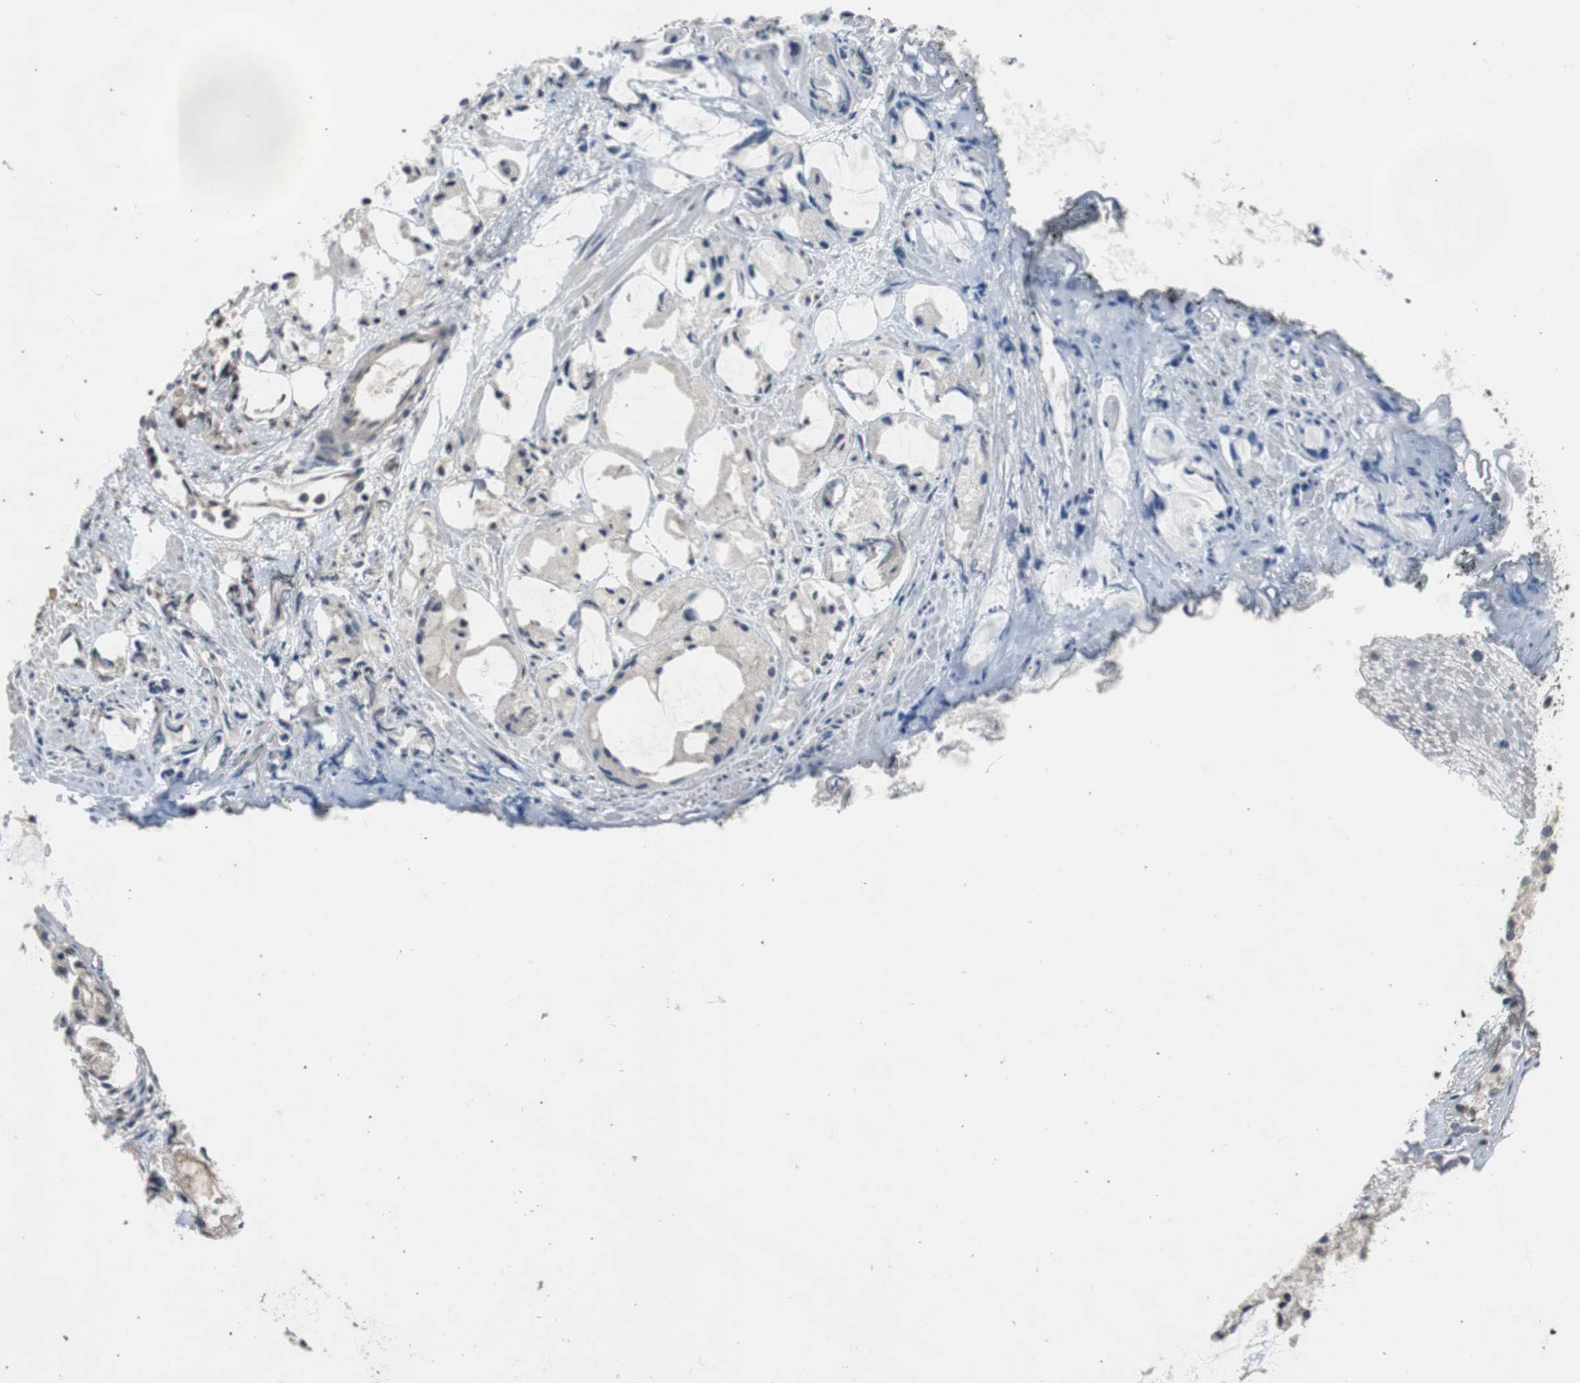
{"staining": {"intensity": "weak", "quantity": ">75%", "location": "cytoplasmic/membranous"}, "tissue": "prostate cancer", "cell_type": "Tumor cells", "image_type": "cancer", "snomed": [{"axis": "morphology", "description": "Adenocarcinoma, High grade"}, {"axis": "topography", "description": "Prostate"}], "caption": "High-grade adenocarcinoma (prostate) stained with a brown dye shows weak cytoplasmic/membranous positive expression in about >75% of tumor cells.", "gene": "ZMPSTE24", "patient": {"sex": "male", "age": 85}}